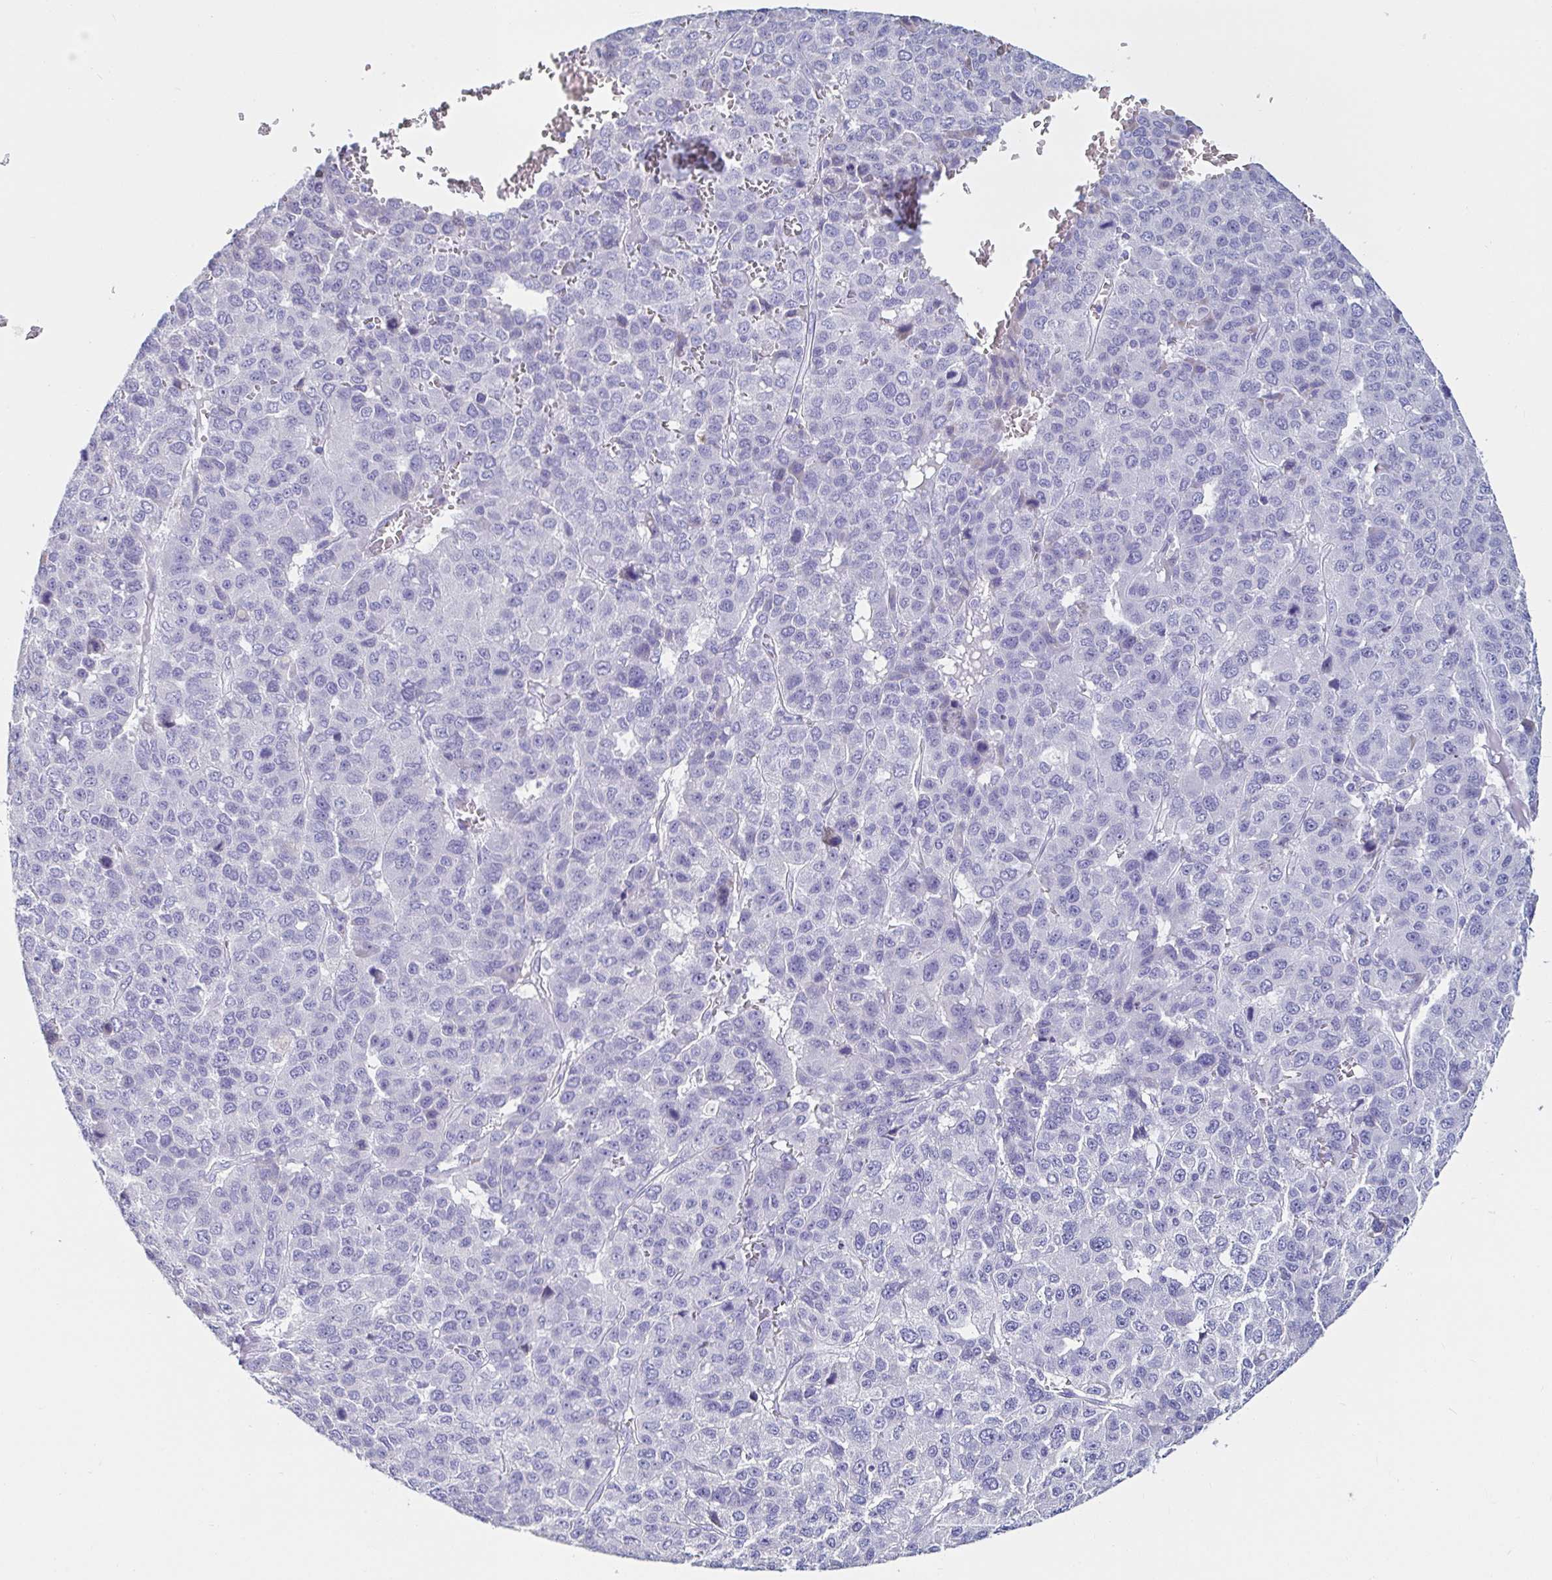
{"staining": {"intensity": "negative", "quantity": "none", "location": "none"}, "tissue": "liver cancer", "cell_type": "Tumor cells", "image_type": "cancer", "snomed": [{"axis": "morphology", "description": "Carcinoma, Hepatocellular, NOS"}, {"axis": "topography", "description": "Liver"}], "caption": "This is an immunohistochemistry (IHC) micrograph of liver cancer (hepatocellular carcinoma). There is no staining in tumor cells.", "gene": "C4orf17", "patient": {"sex": "male", "age": 69}}